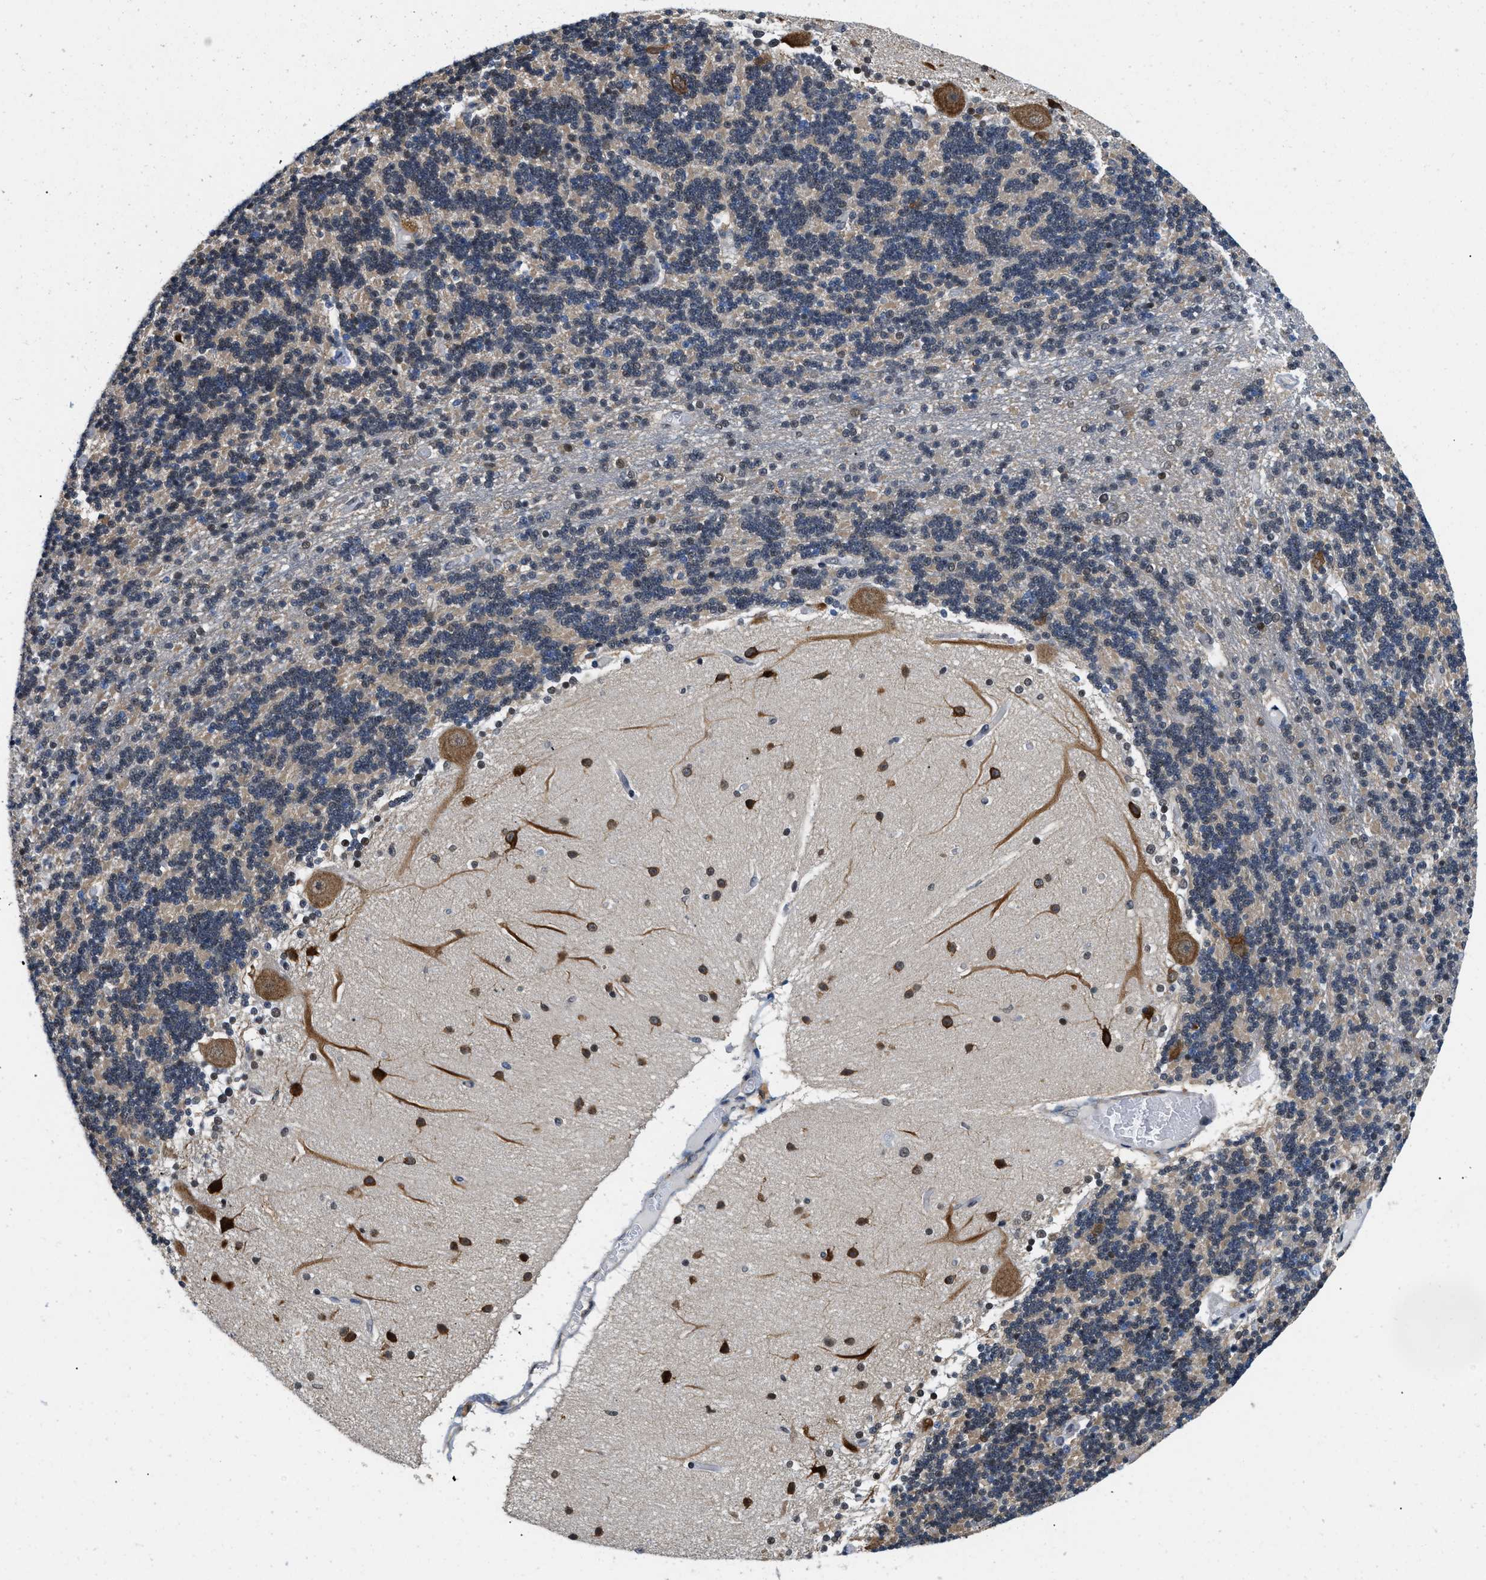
{"staining": {"intensity": "weak", "quantity": "<25%", "location": "cytoplasmic/membranous,nuclear"}, "tissue": "cerebellum", "cell_type": "Cells in granular layer", "image_type": "normal", "snomed": [{"axis": "morphology", "description": "Normal tissue, NOS"}, {"axis": "topography", "description": "Cerebellum"}], "caption": "Cells in granular layer show no significant expression in normal cerebellum.", "gene": "ATF7IP", "patient": {"sex": "female", "age": 54}}